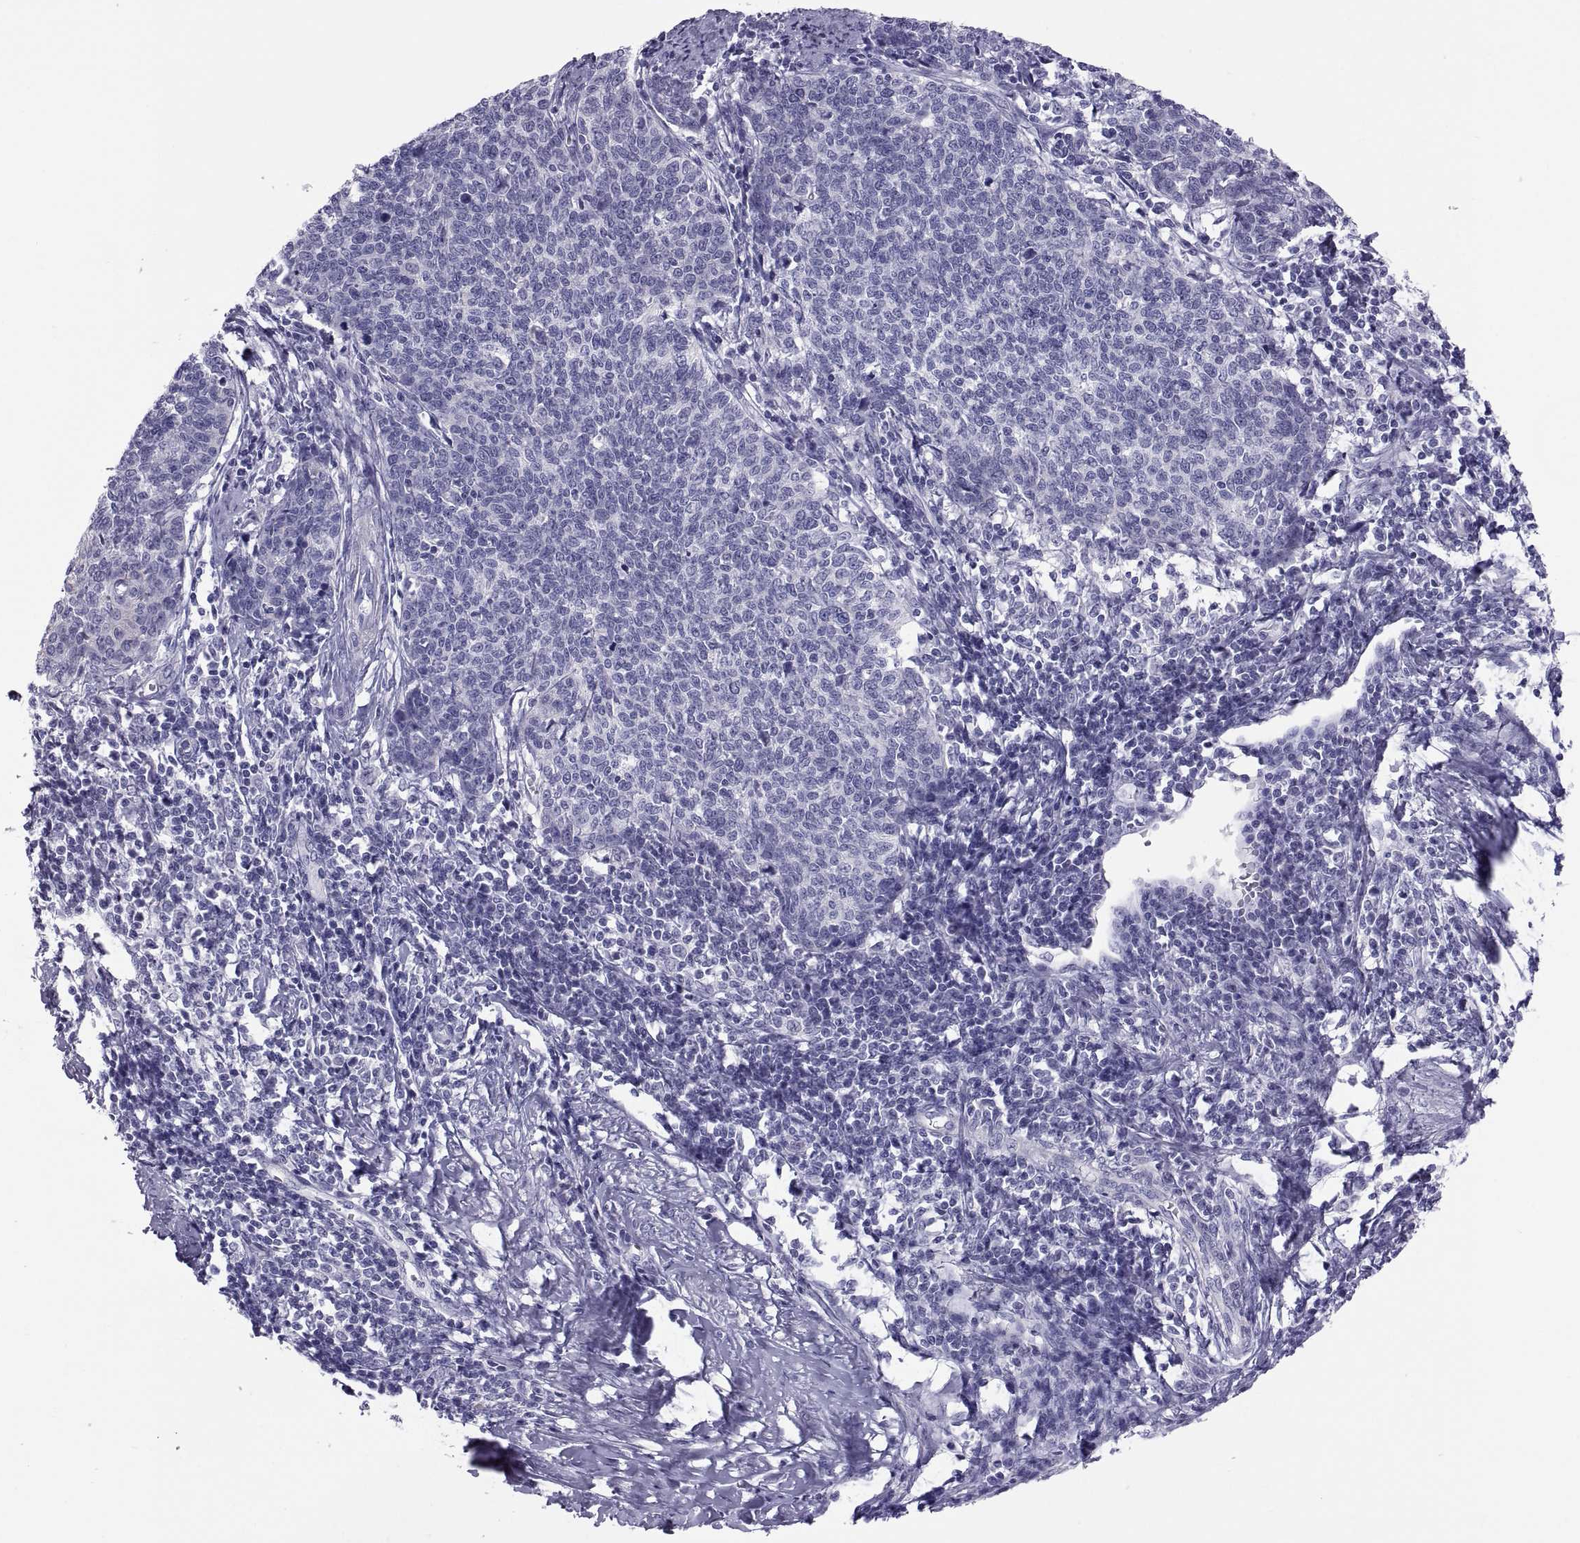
{"staining": {"intensity": "negative", "quantity": "none", "location": "none"}, "tissue": "cervical cancer", "cell_type": "Tumor cells", "image_type": "cancer", "snomed": [{"axis": "morphology", "description": "Squamous cell carcinoma, NOS"}, {"axis": "topography", "description": "Cervix"}], "caption": "Immunohistochemical staining of cervical cancer (squamous cell carcinoma) demonstrates no significant expression in tumor cells.", "gene": "RNASE12", "patient": {"sex": "female", "age": 39}}